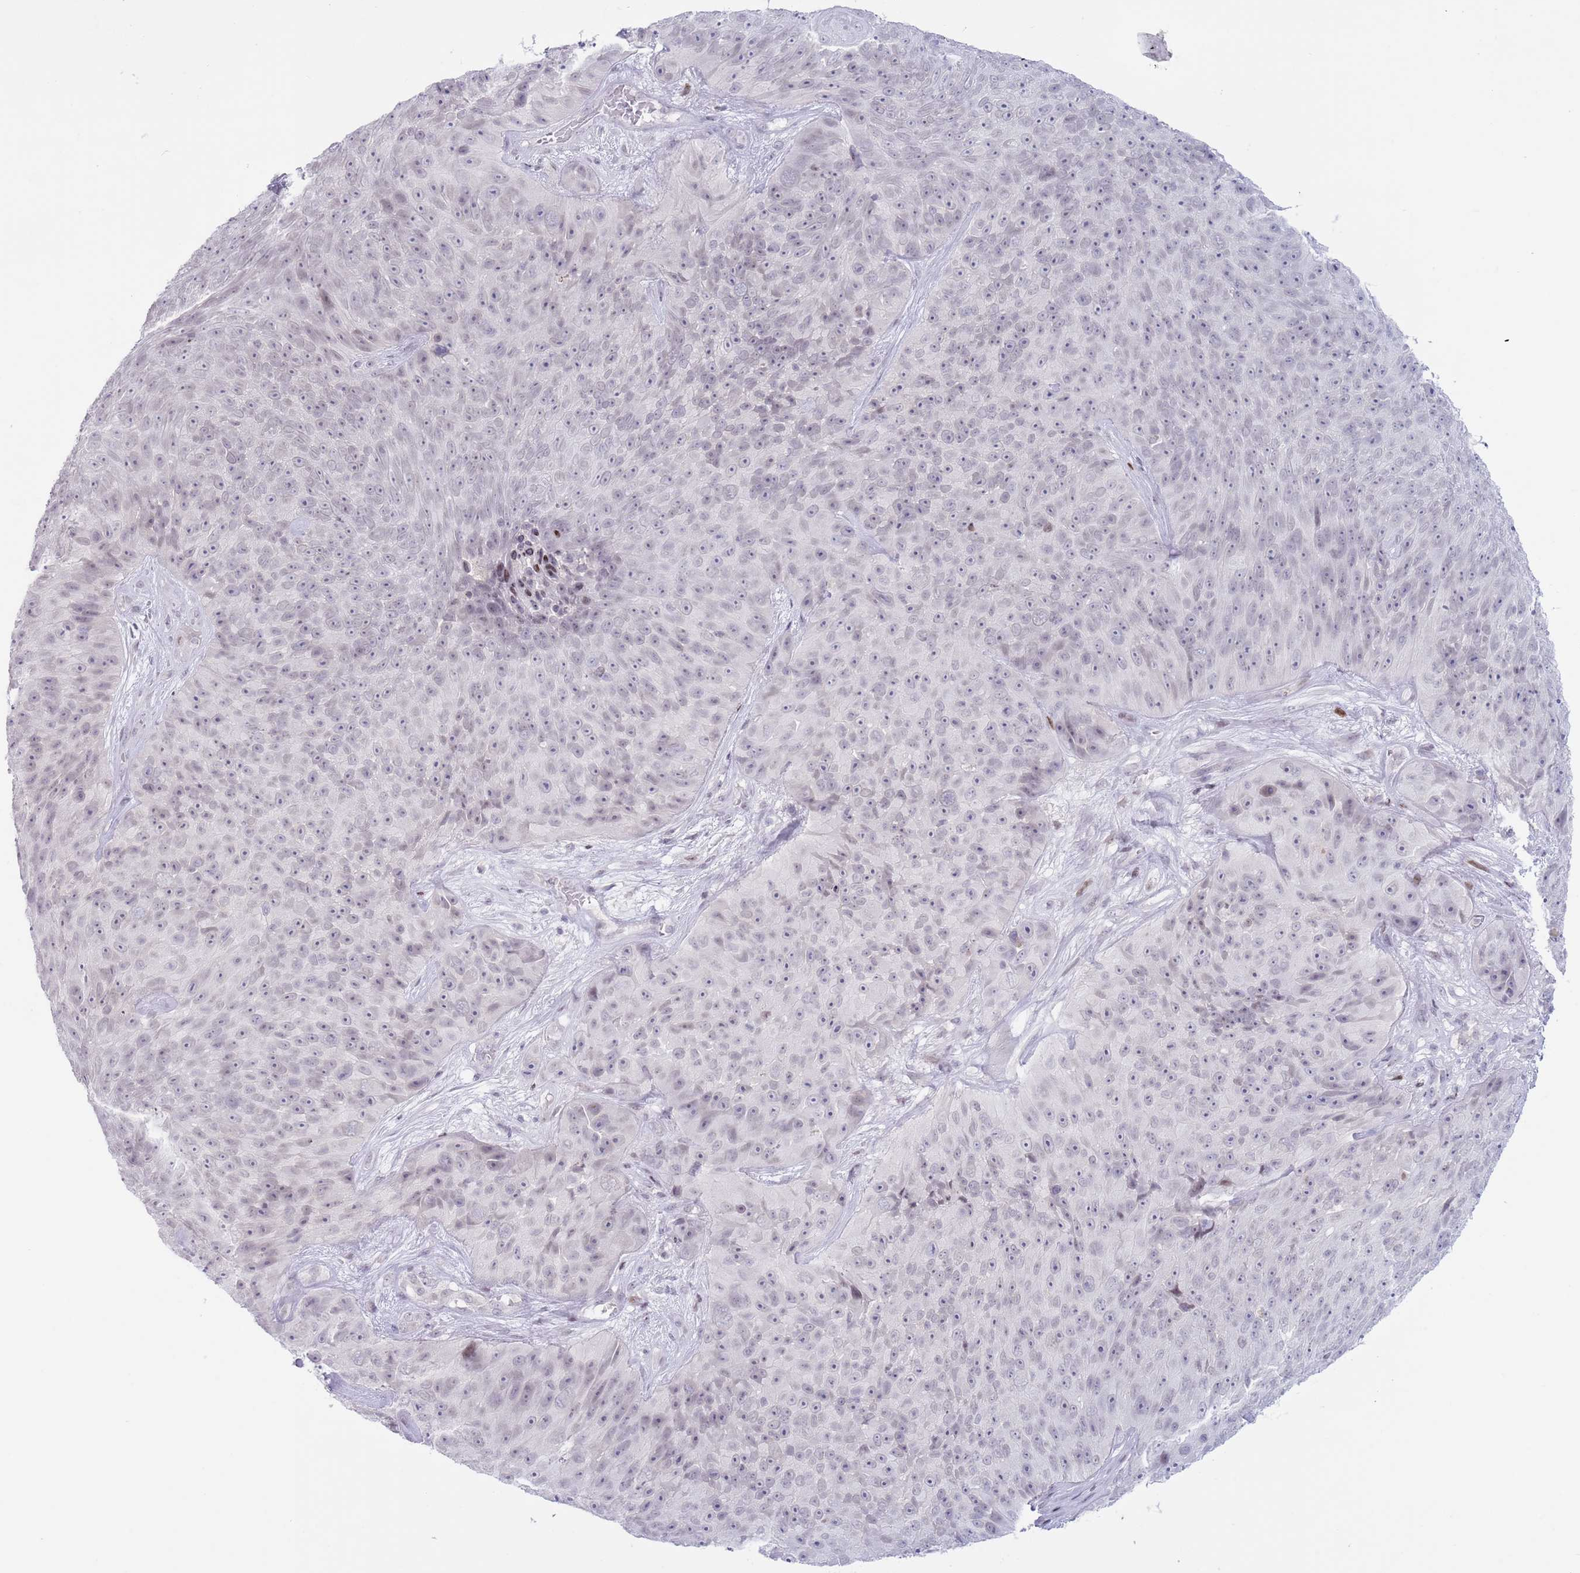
{"staining": {"intensity": "weak", "quantity": "25%-75%", "location": "nuclear"}, "tissue": "skin cancer", "cell_type": "Tumor cells", "image_type": "cancer", "snomed": [{"axis": "morphology", "description": "Squamous cell carcinoma, NOS"}, {"axis": "topography", "description": "Skin"}], "caption": "Approximately 25%-75% of tumor cells in human skin cancer (squamous cell carcinoma) reveal weak nuclear protein staining as visualized by brown immunohistochemical staining.", "gene": "MFSD10", "patient": {"sex": "female", "age": 87}}